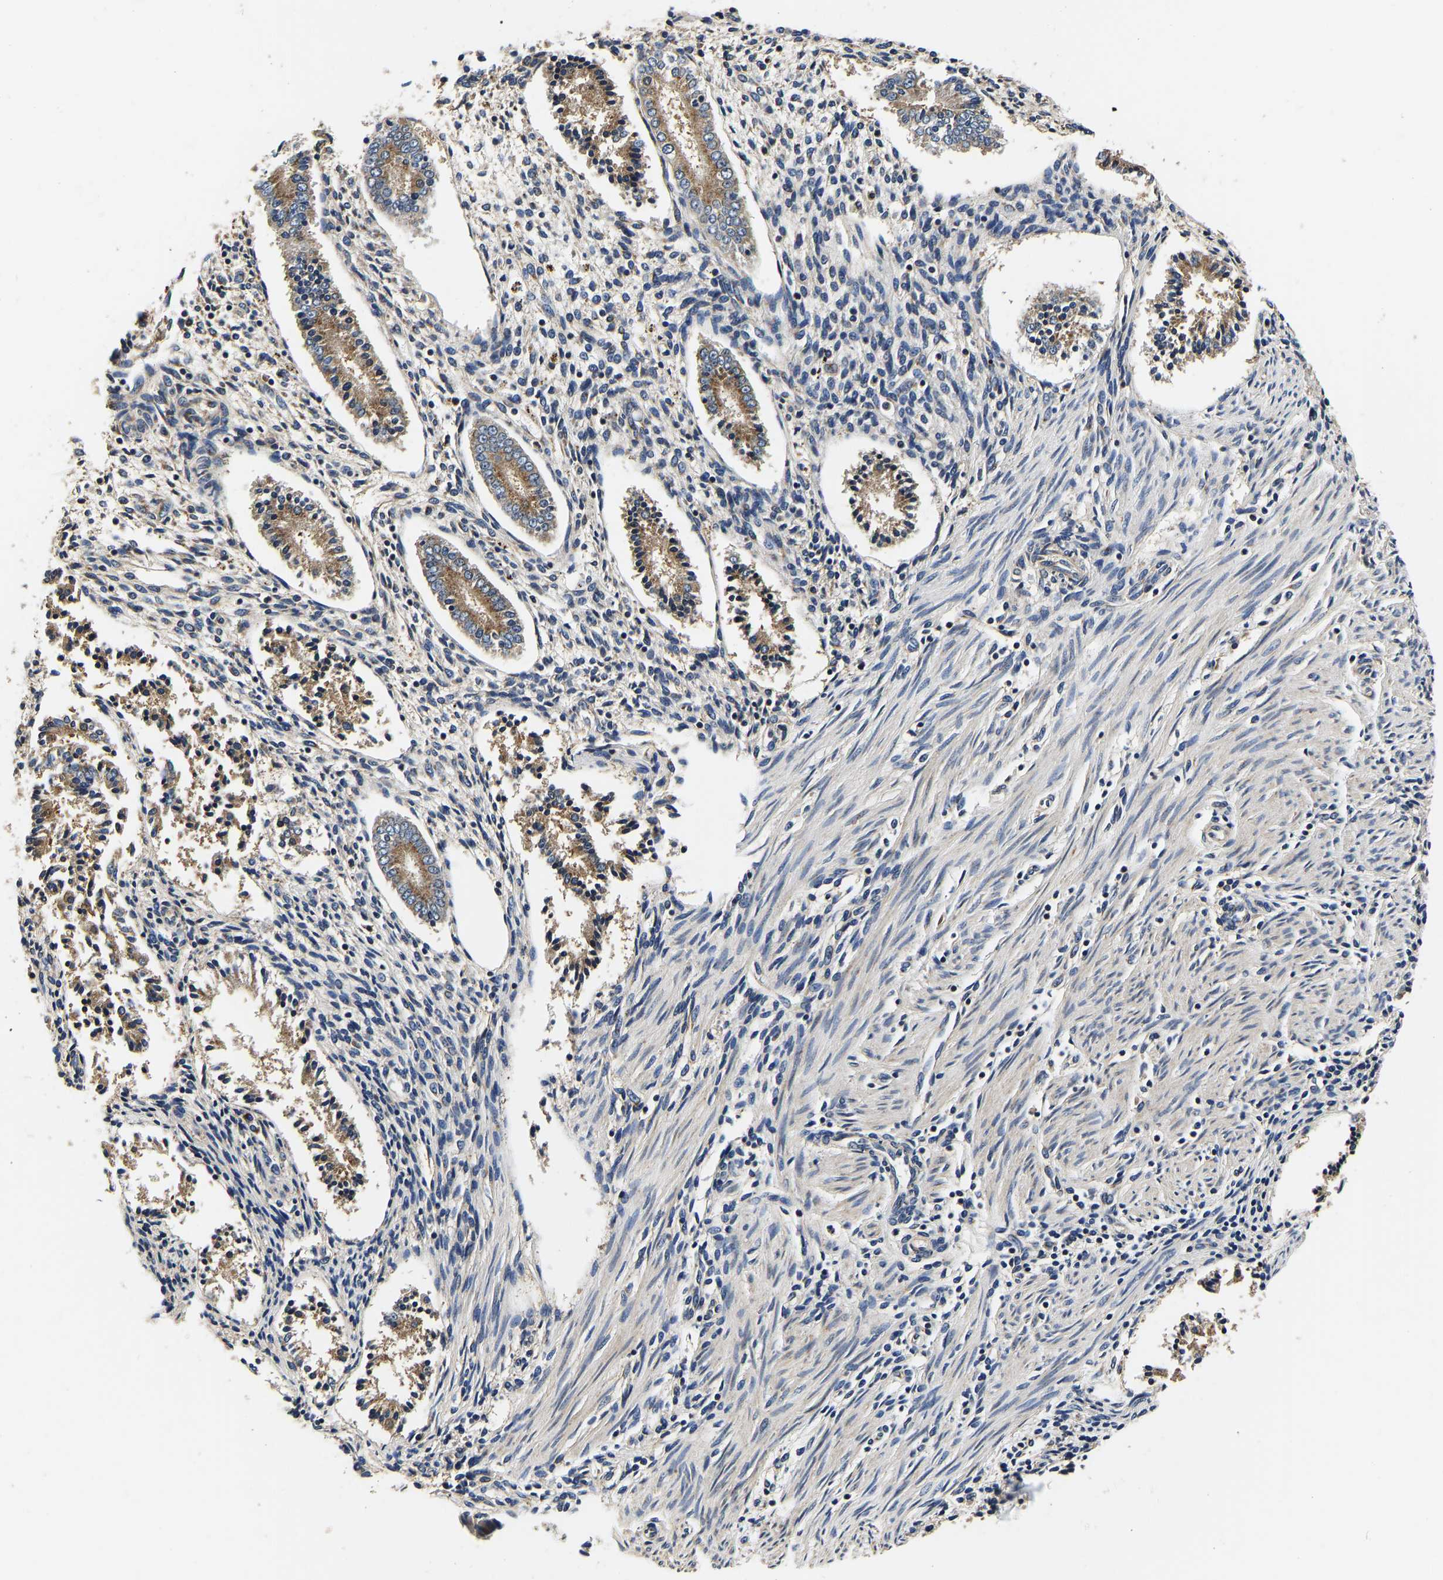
{"staining": {"intensity": "negative", "quantity": "none", "location": "none"}, "tissue": "endometrium", "cell_type": "Cells in endometrial stroma", "image_type": "normal", "snomed": [{"axis": "morphology", "description": "Normal tissue, NOS"}, {"axis": "topography", "description": "Endometrium"}], "caption": "Cells in endometrial stroma show no significant protein staining in benign endometrium. (DAB (3,3'-diaminobenzidine) immunohistochemistry (IHC) with hematoxylin counter stain).", "gene": "RABAC1", "patient": {"sex": "female", "age": 42}}